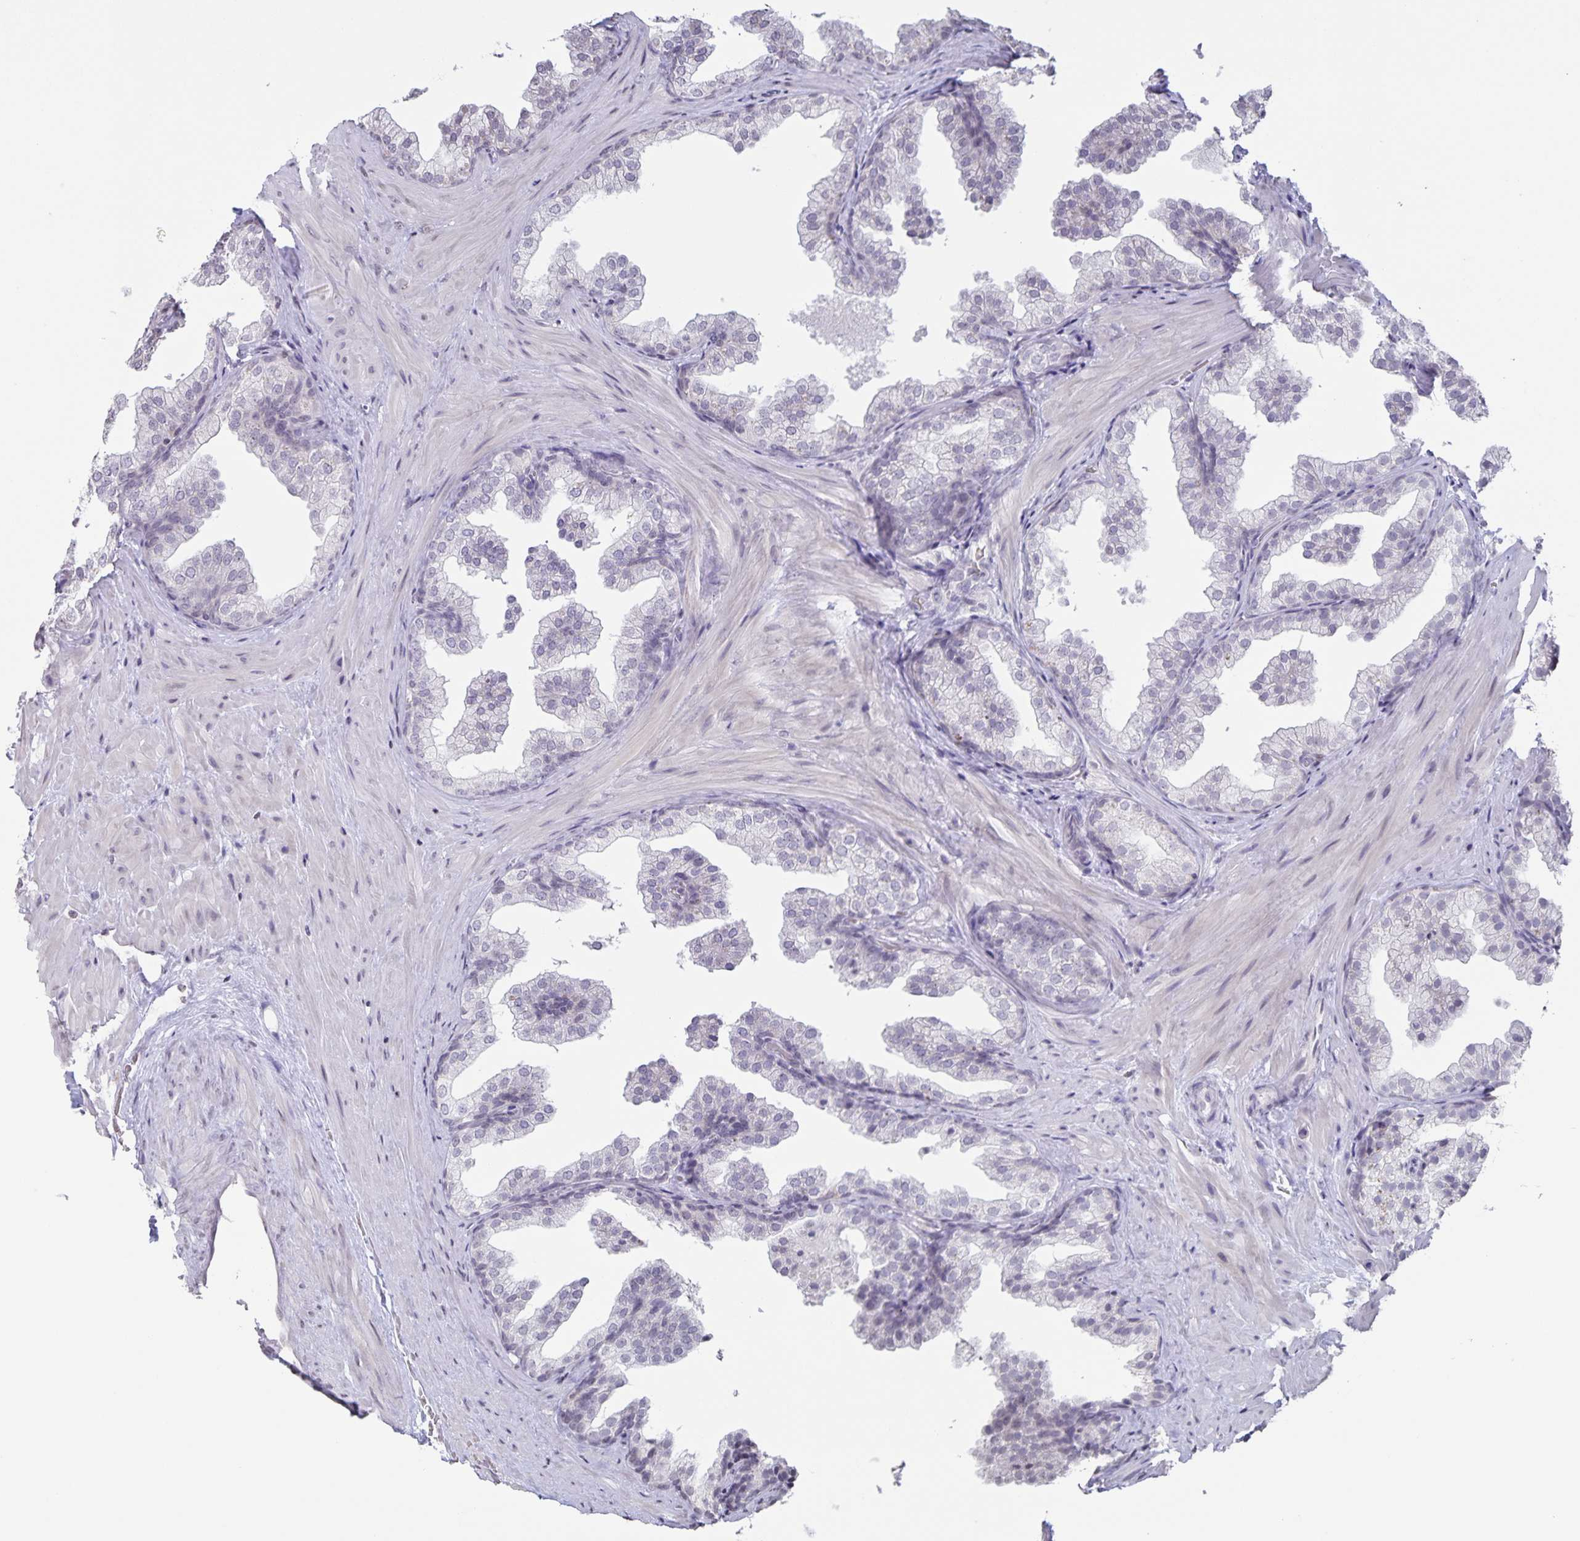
{"staining": {"intensity": "negative", "quantity": "none", "location": "none"}, "tissue": "prostate", "cell_type": "Glandular cells", "image_type": "normal", "snomed": [{"axis": "morphology", "description": "Normal tissue, NOS"}, {"axis": "topography", "description": "Prostate"}], "caption": "Immunohistochemical staining of normal human prostate reveals no significant staining in glandular cells. (DAB IHC visualized using brightfield microscopy, high magnification).", "gene": "AQP4", "patient": {"sex": "male", "age": 37}}